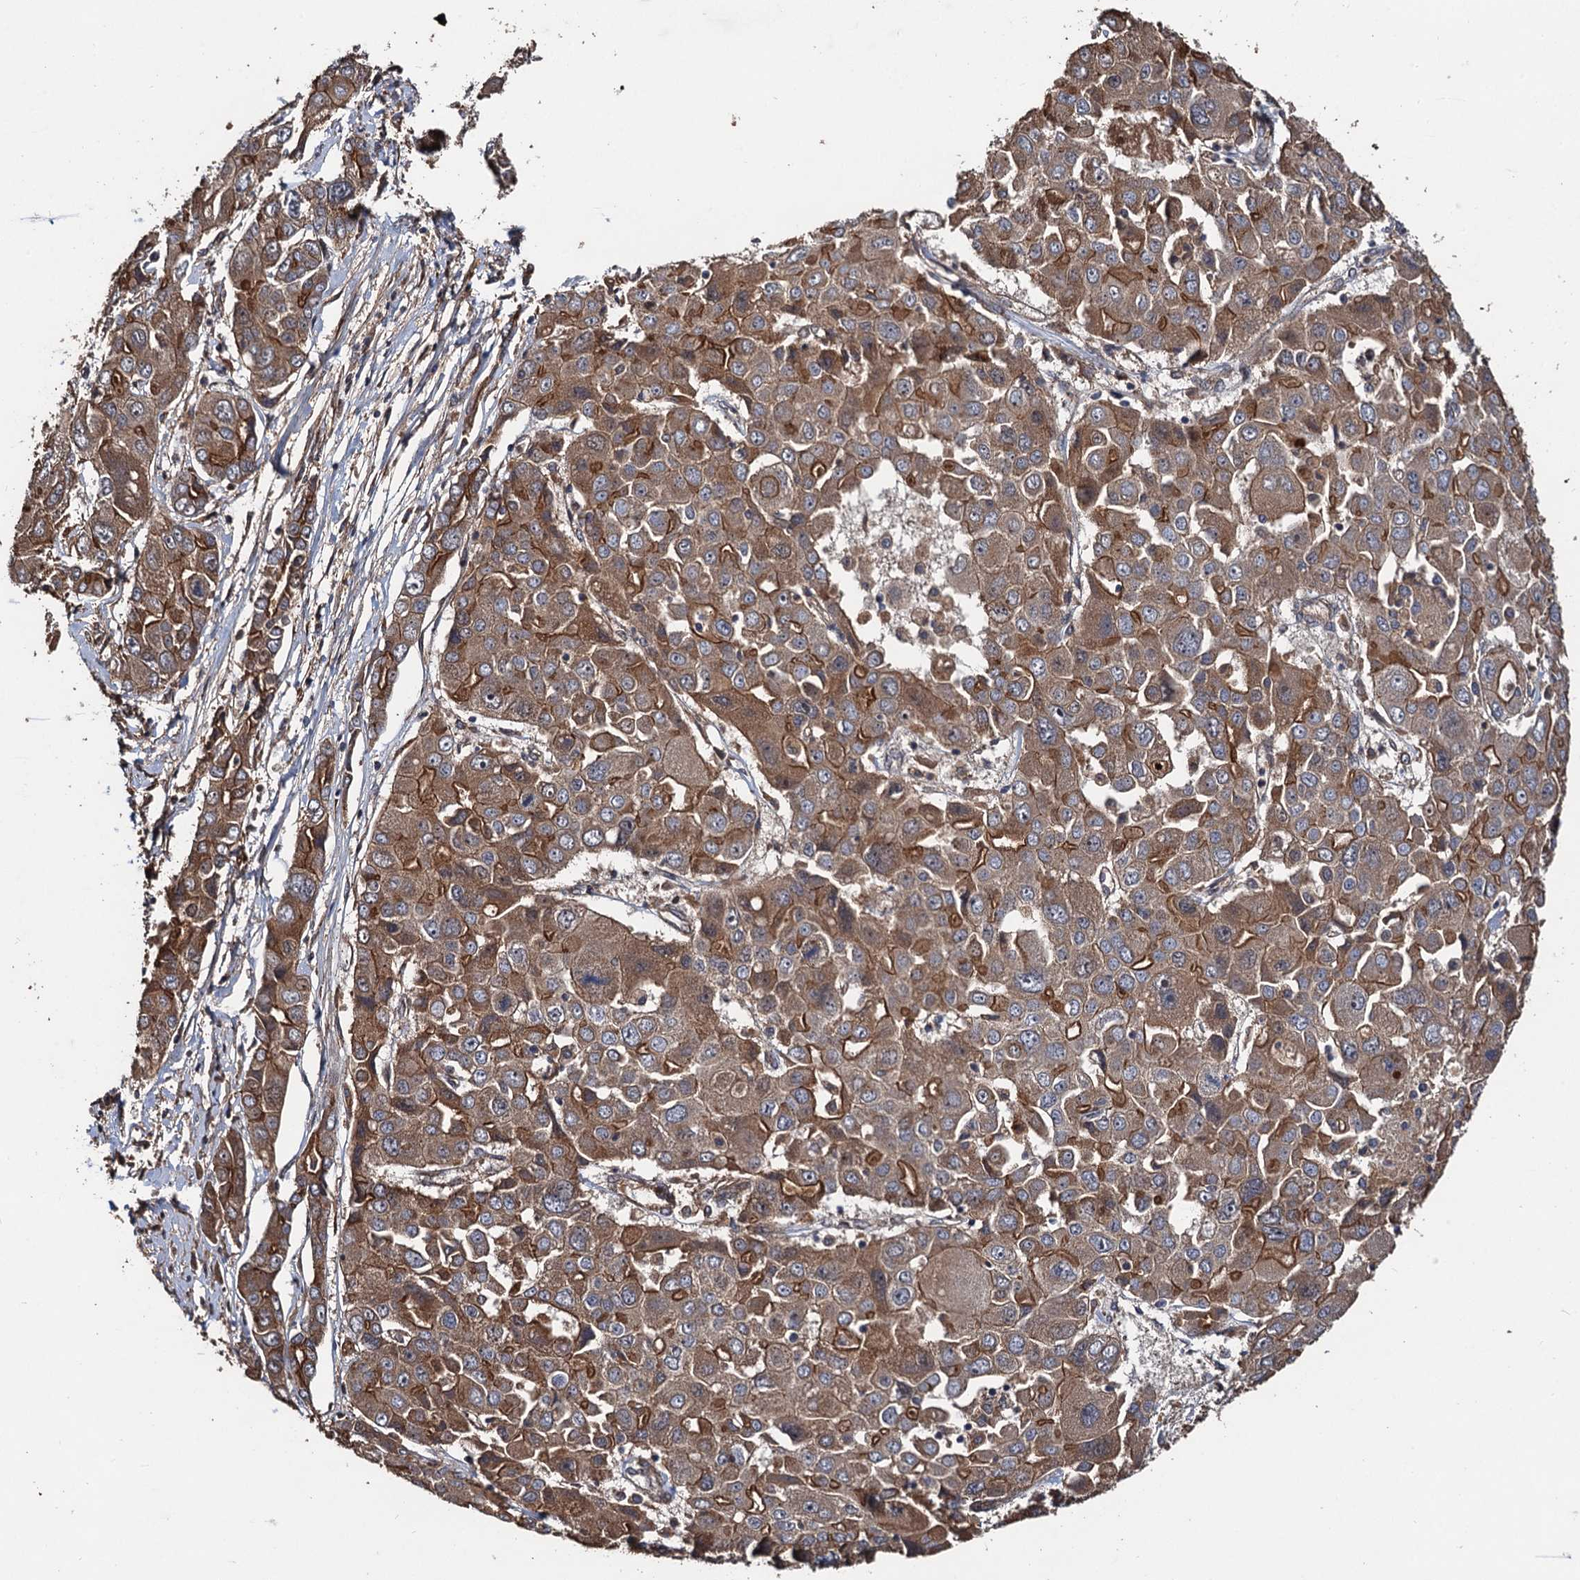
{"staining": {"intensity": "moderate", "quantity": ">75%", "location": "cytoplasmic/membranous"}, "tissue": "liver cancer", "cell_type": "Tumor cells", "image_type": "cancer", "snomed": [{"axis": "morphology", "description": "Cholangiocarcinoma"}, {"axis": "topography", "description": "Liver"}], "caption": "Moderate cytoplasmic/membranous expression for a protein is appreciated in about >75% of tumor cells of liver cancer (cholangiocarcinoma) using immunohistochemistry (IHC).", "gene": "TMEM39B", "patient": {"sex": "male", "age": 67}}